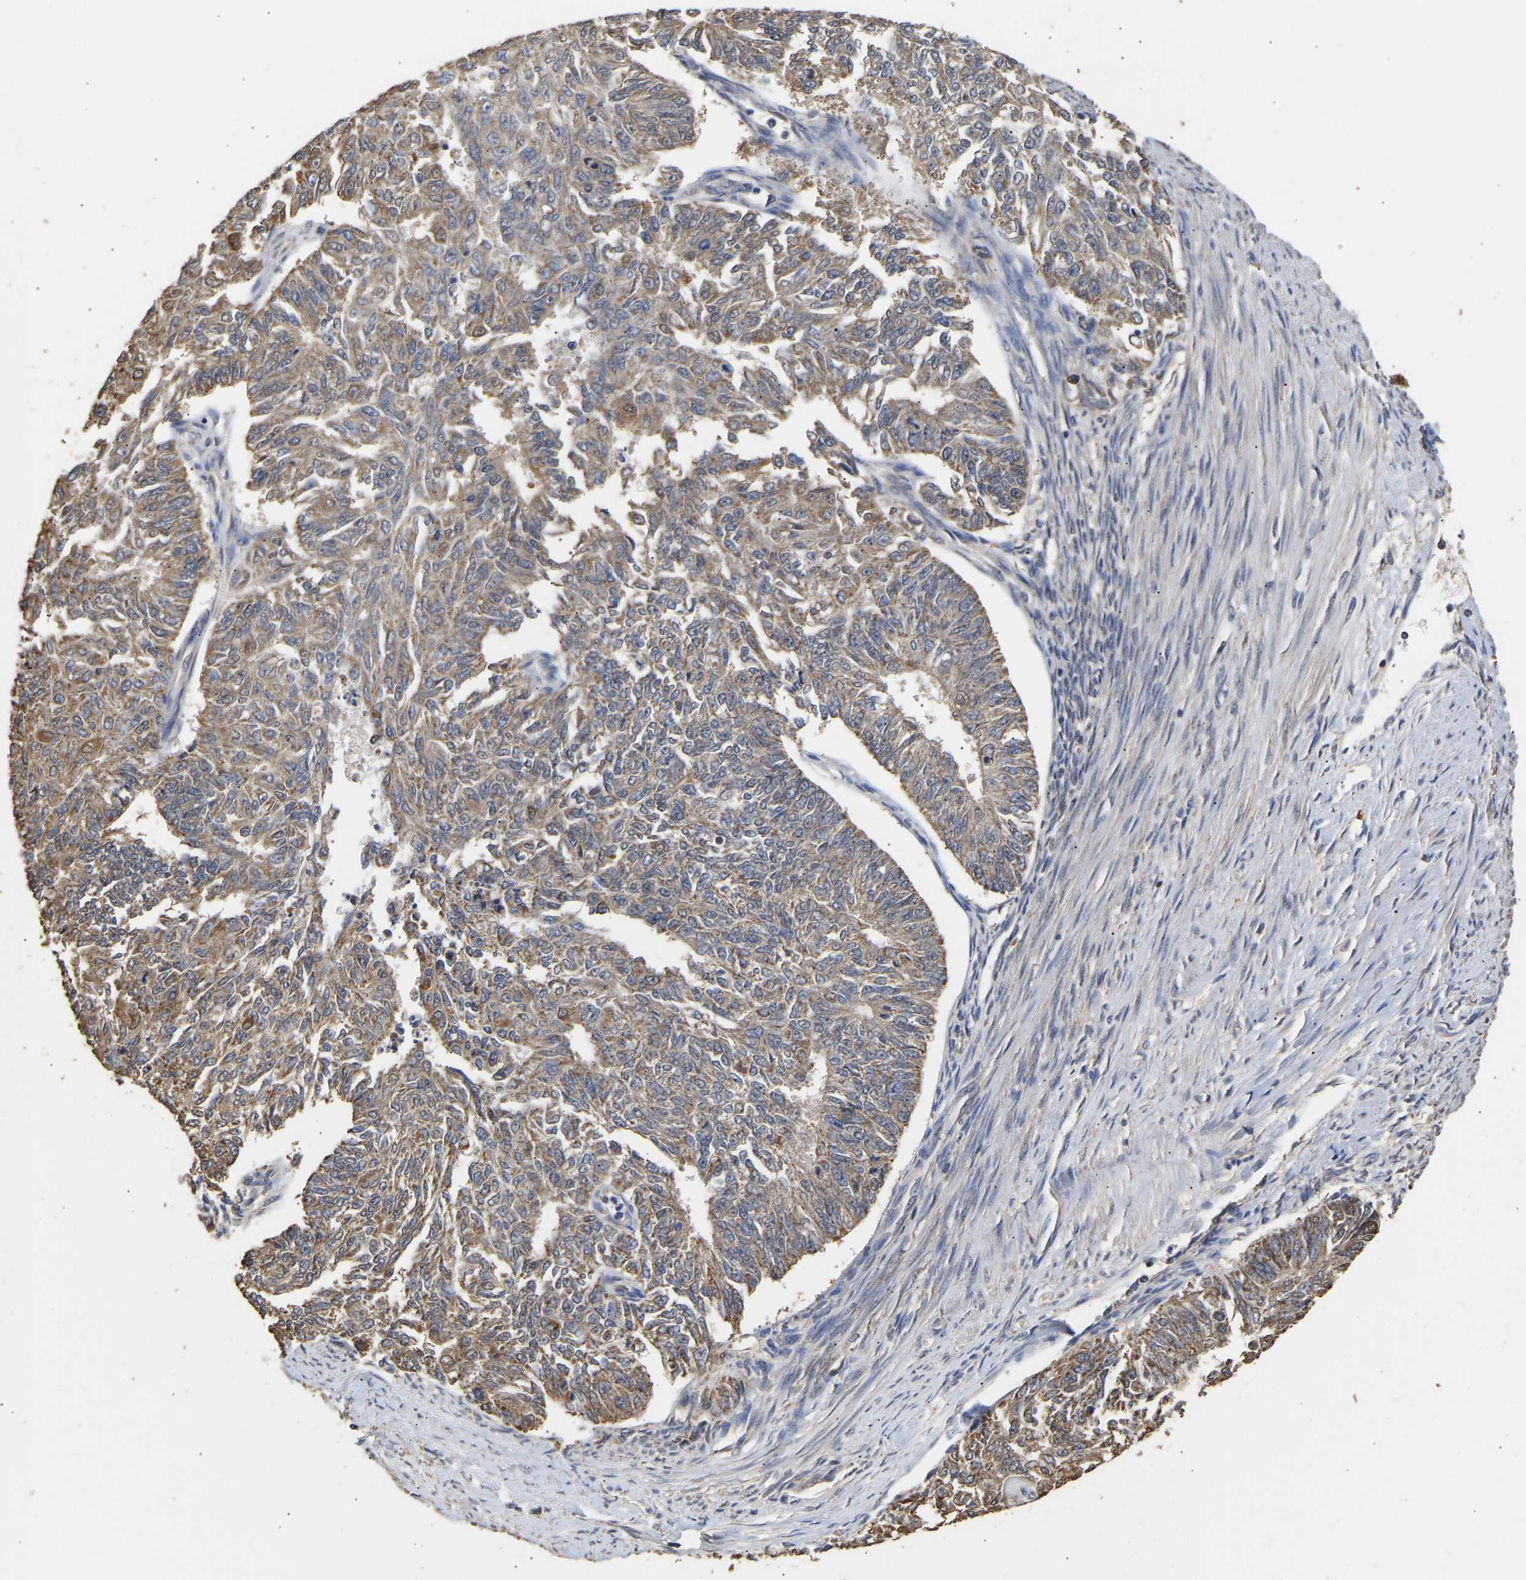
{"staining": {"intensity": "moderate", "quantity": ">75%", "location": "cytoplasmic/membranous"}, "tissue": "endometrial cancer", "cell_type": "Tumor cells", "image_type": "cancer", "snomed": [{"axis": "morphology", "description": "Adenocarcinoma, NOS"}, {"axis": "topography", "description": "Endometrium"}], "caption": "Endometrial adenocarcinoma stained for a protein demonstrates moderate cytoplasmic/membranous positivity in tumor cells.", "gene": "ZNF26", "patient": {"sex": "female", "age": 32}}